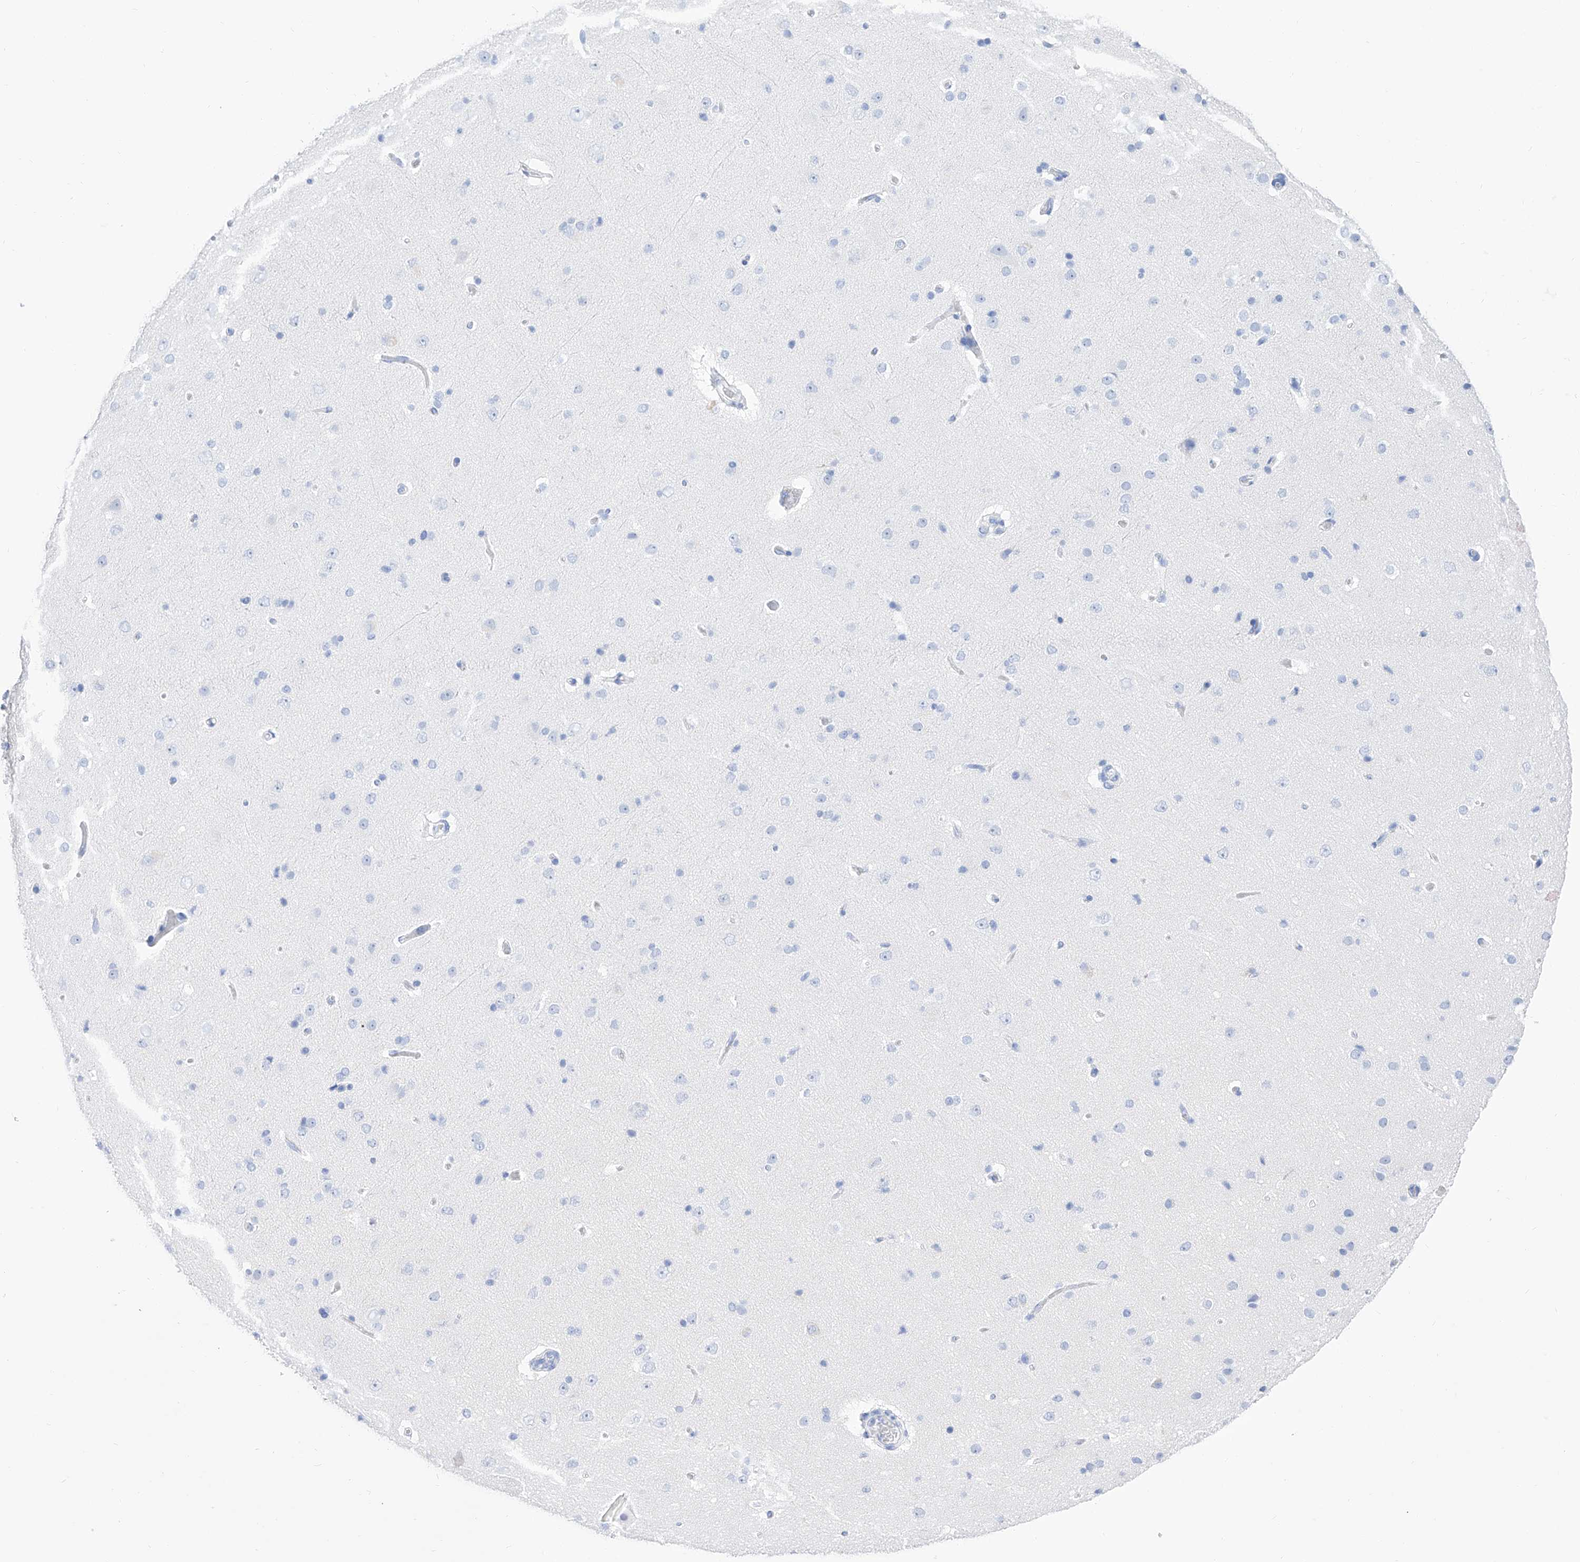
{"staining": {"intensity": "negative", "quantity": "none", "location": "none"}, "tissue": "cerebral cortex", "cell_type": "Endothelial cells", "image_type": "normal", "snomed": [{"axis": "morphology", "description": "Normal tissue, NOS"}, {"axis": "topography", "description": "Cerebral cortex"}], "caption": "DAB (3,3'-diaminobenzidine) immunohistochemical staining of normal cerebral cortex displays no significant positivity in endothelial cells.", "gene": "TRPC7", "patient": {"sex": "male", "age": 34}}